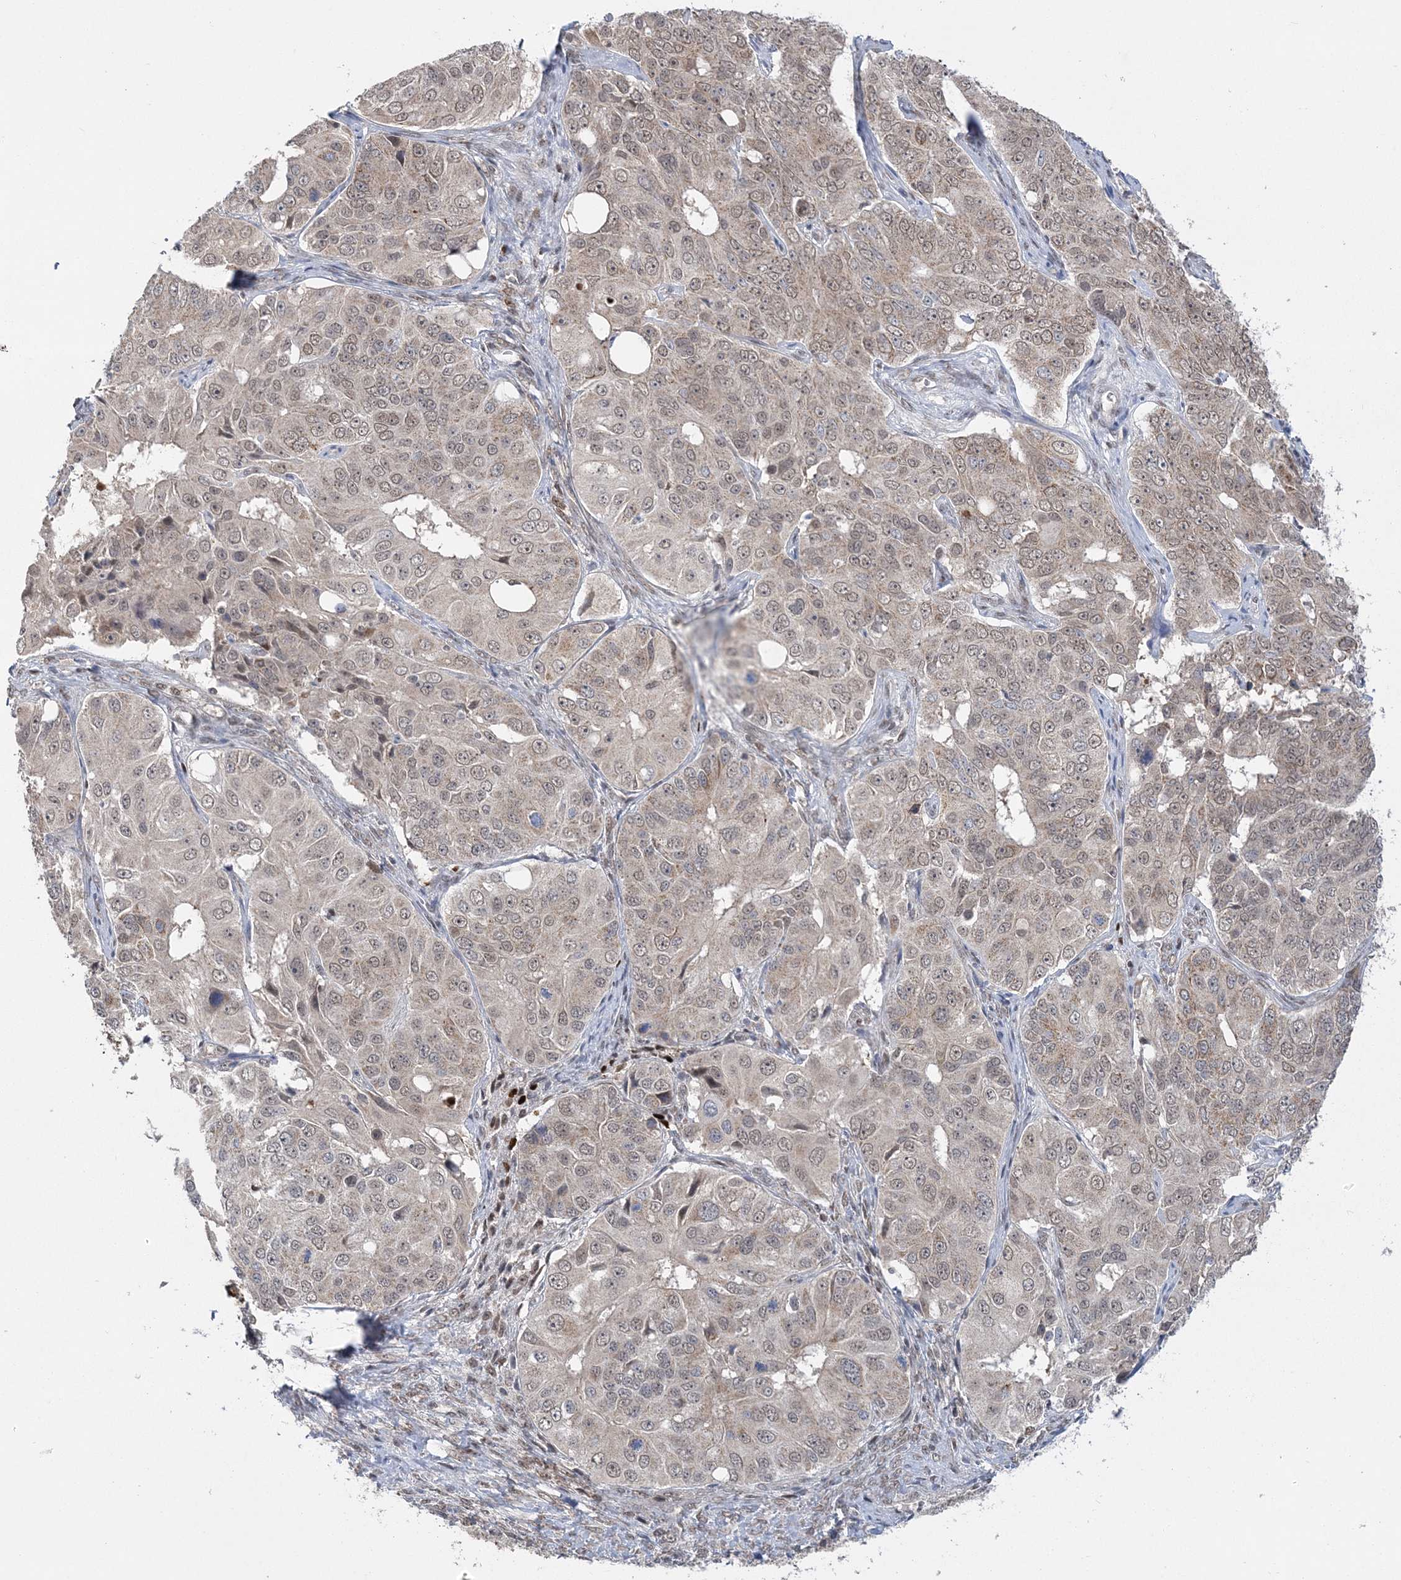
{"staining": {"intensity": "moderate", "quantity": ">75%", "location": "cytoplasmic/membranous,nuclear"}, "tissue": "ovarian cancer", "cell_type": "Tumor cells", "image_type": "cancer", "snomed": [{"axis": "morphology", "description": "Carcinoma, endometroid"}, {"axis": "topography", "description": "Ovary"}], "caption": "Immunohistochemical staining of human ovarian cancer demonstrates moderate cytoplasmic/membranous and nuclear protein expression in approximately >75% of tumor cells.", "gene": "GRSF1", "patient": {"sex": "female", "age": 51}}